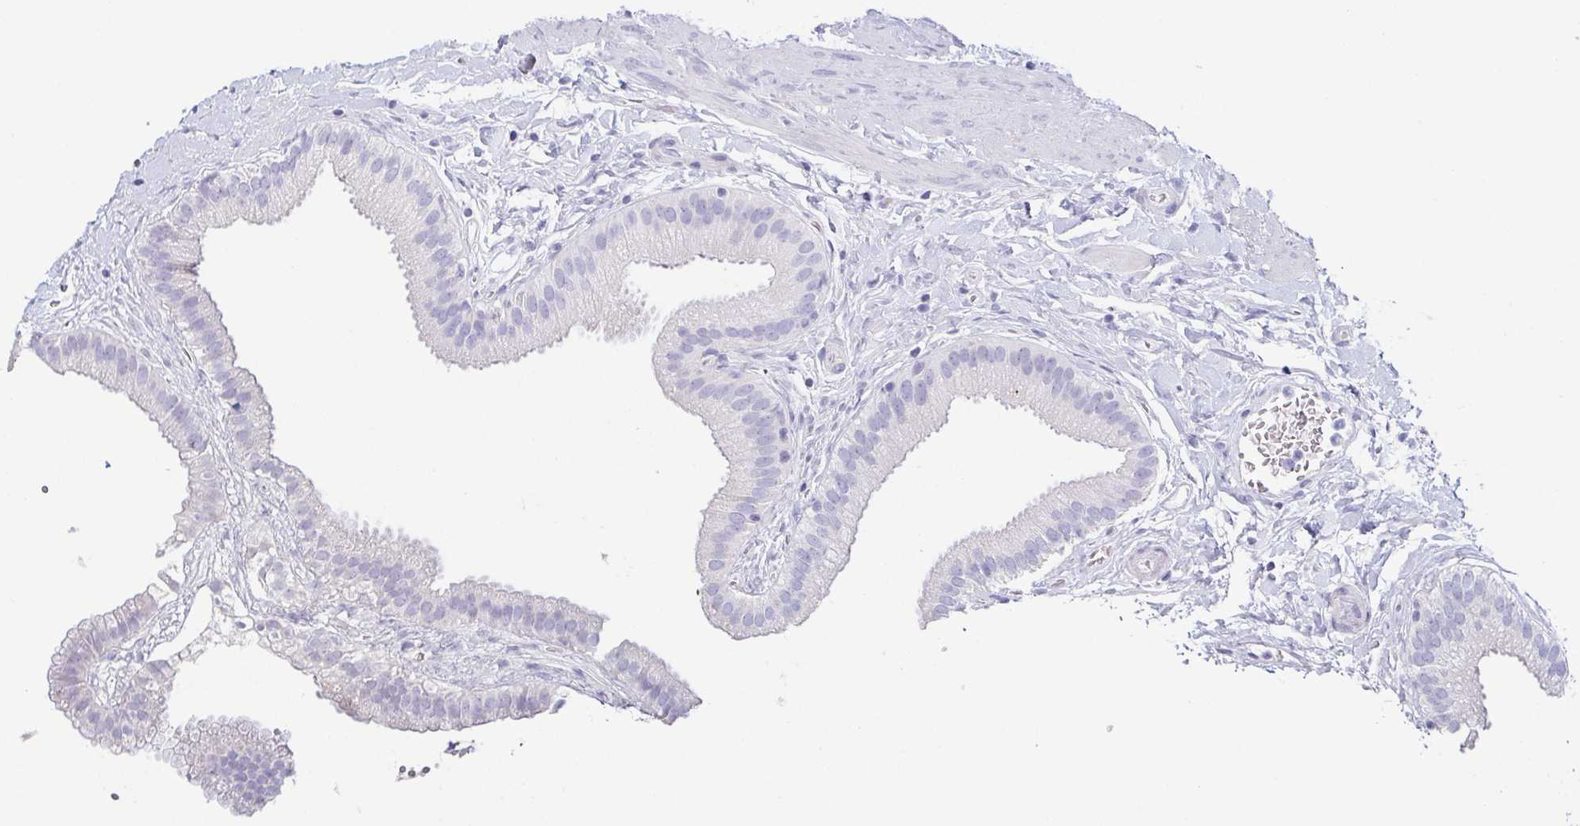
{"staining": {"intensity": "negative", "quantity": "none", "location": "none"}, "tissue": "gallbladder", "cell_type": "Glandular cells", "image_type": "normal", "snomed": [{"axis": "morphology", "description": "Normal tissue, NOS"}, {"axis": "topography", "description": "Gallbladder"}], "caption": "Immunohistochemical staining of normal human gallbladder displays no significant expression in glandular cells. (Stains: DAB IHC with hematoxylin counter stain, Microscopy: brightfield microscopy at high magnification).", "gene": "PRR27", "patient": {"sex": "female", "age": 63}}